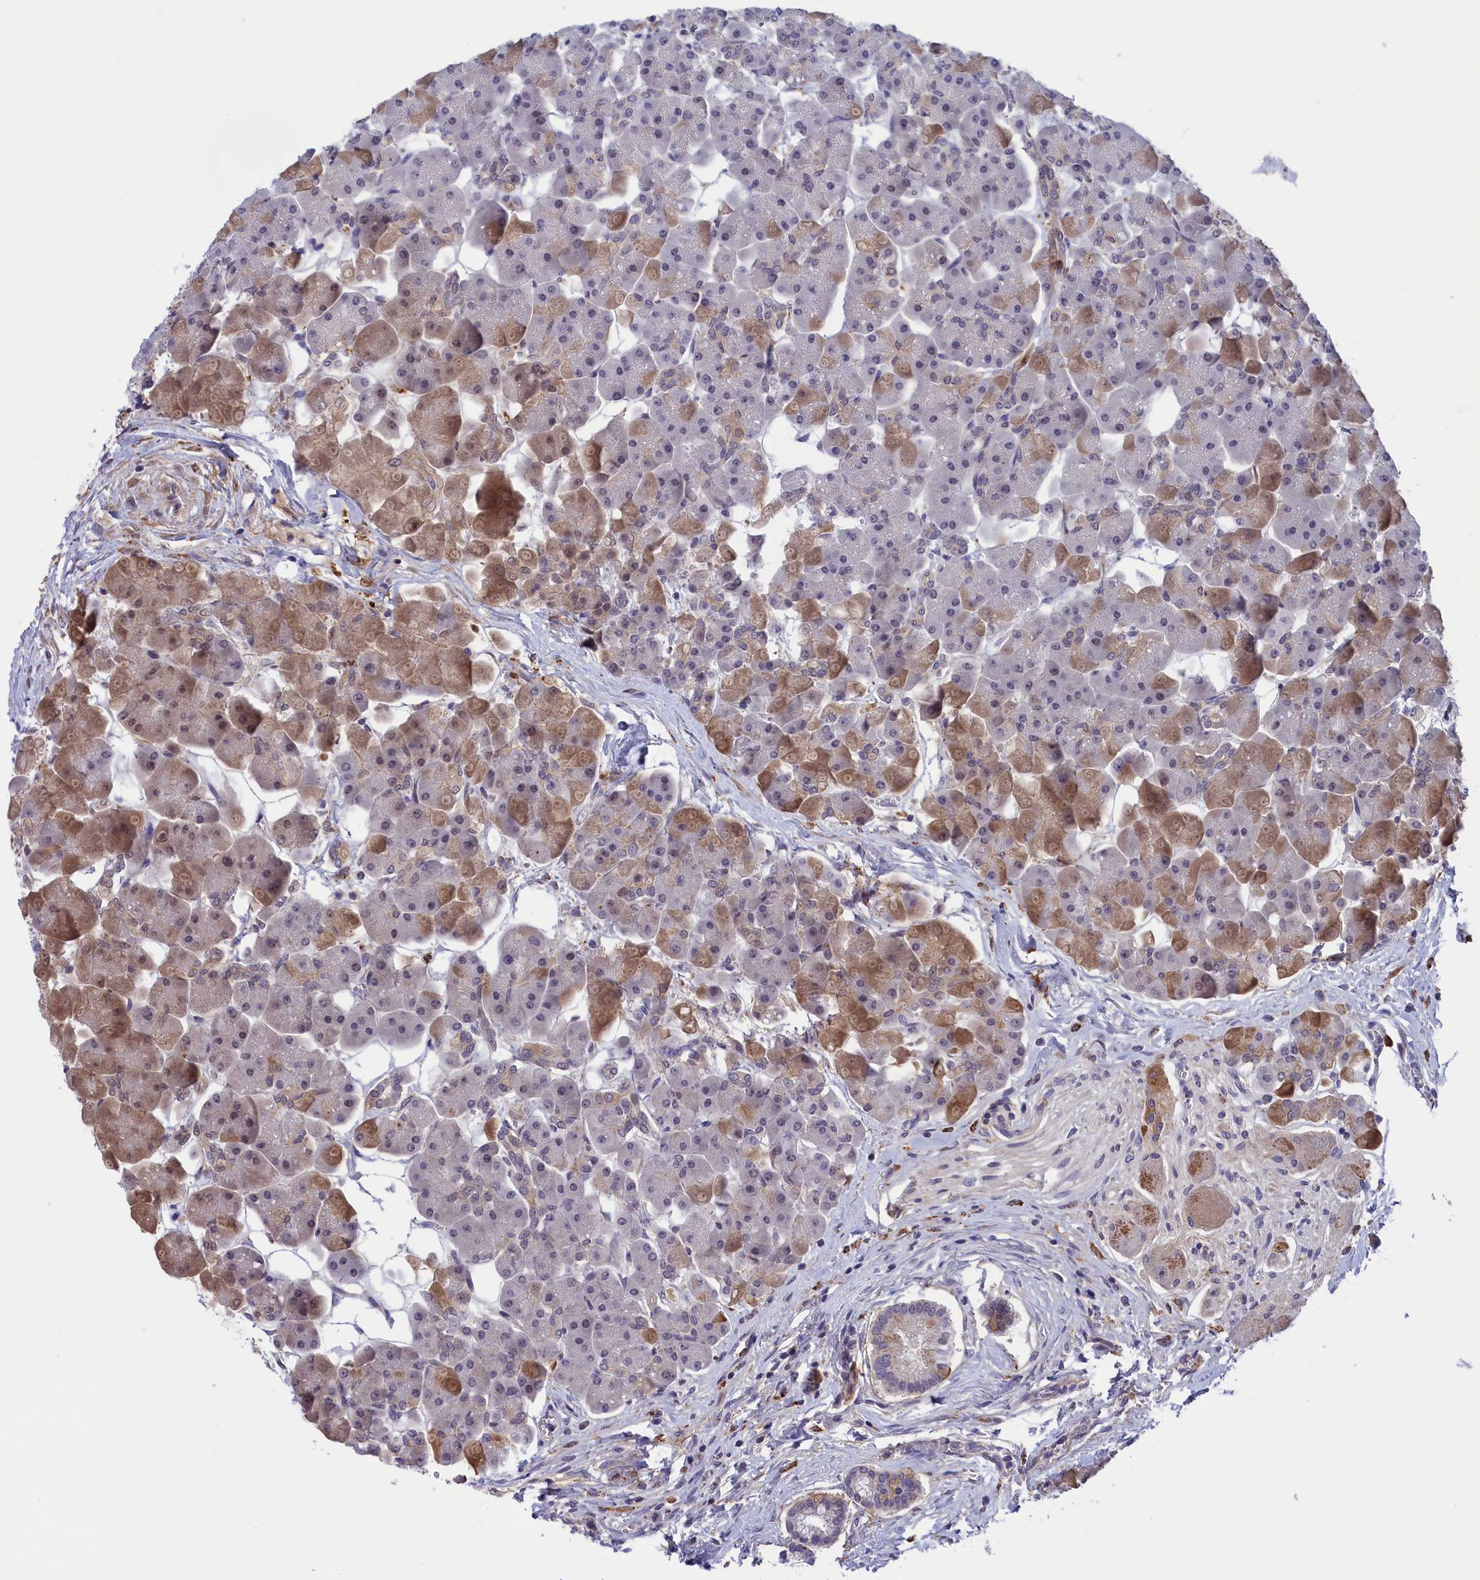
{"staining": {"intensity": "moderate", "quantity": "<25%", "location": "cytoplasmic/membranous,nuclear"}, "tissue": "pancreas", "cell_type": "Exocrine glandular cells", "image_type": "normal", "snomed": [{"axis": "morphology", "description": "Normal tissue, NOS"}, {"axis": "topography", "description": "Pancreas"}], "caption": "This image reveals IHC staining of normal human pancreas, with low moderate cytoplasmic/membranous,nuclear expression in approximately <25% of exocrine glandular cells.", "gene": "STYX", "patient": {"sex": "male", "age": 66}}